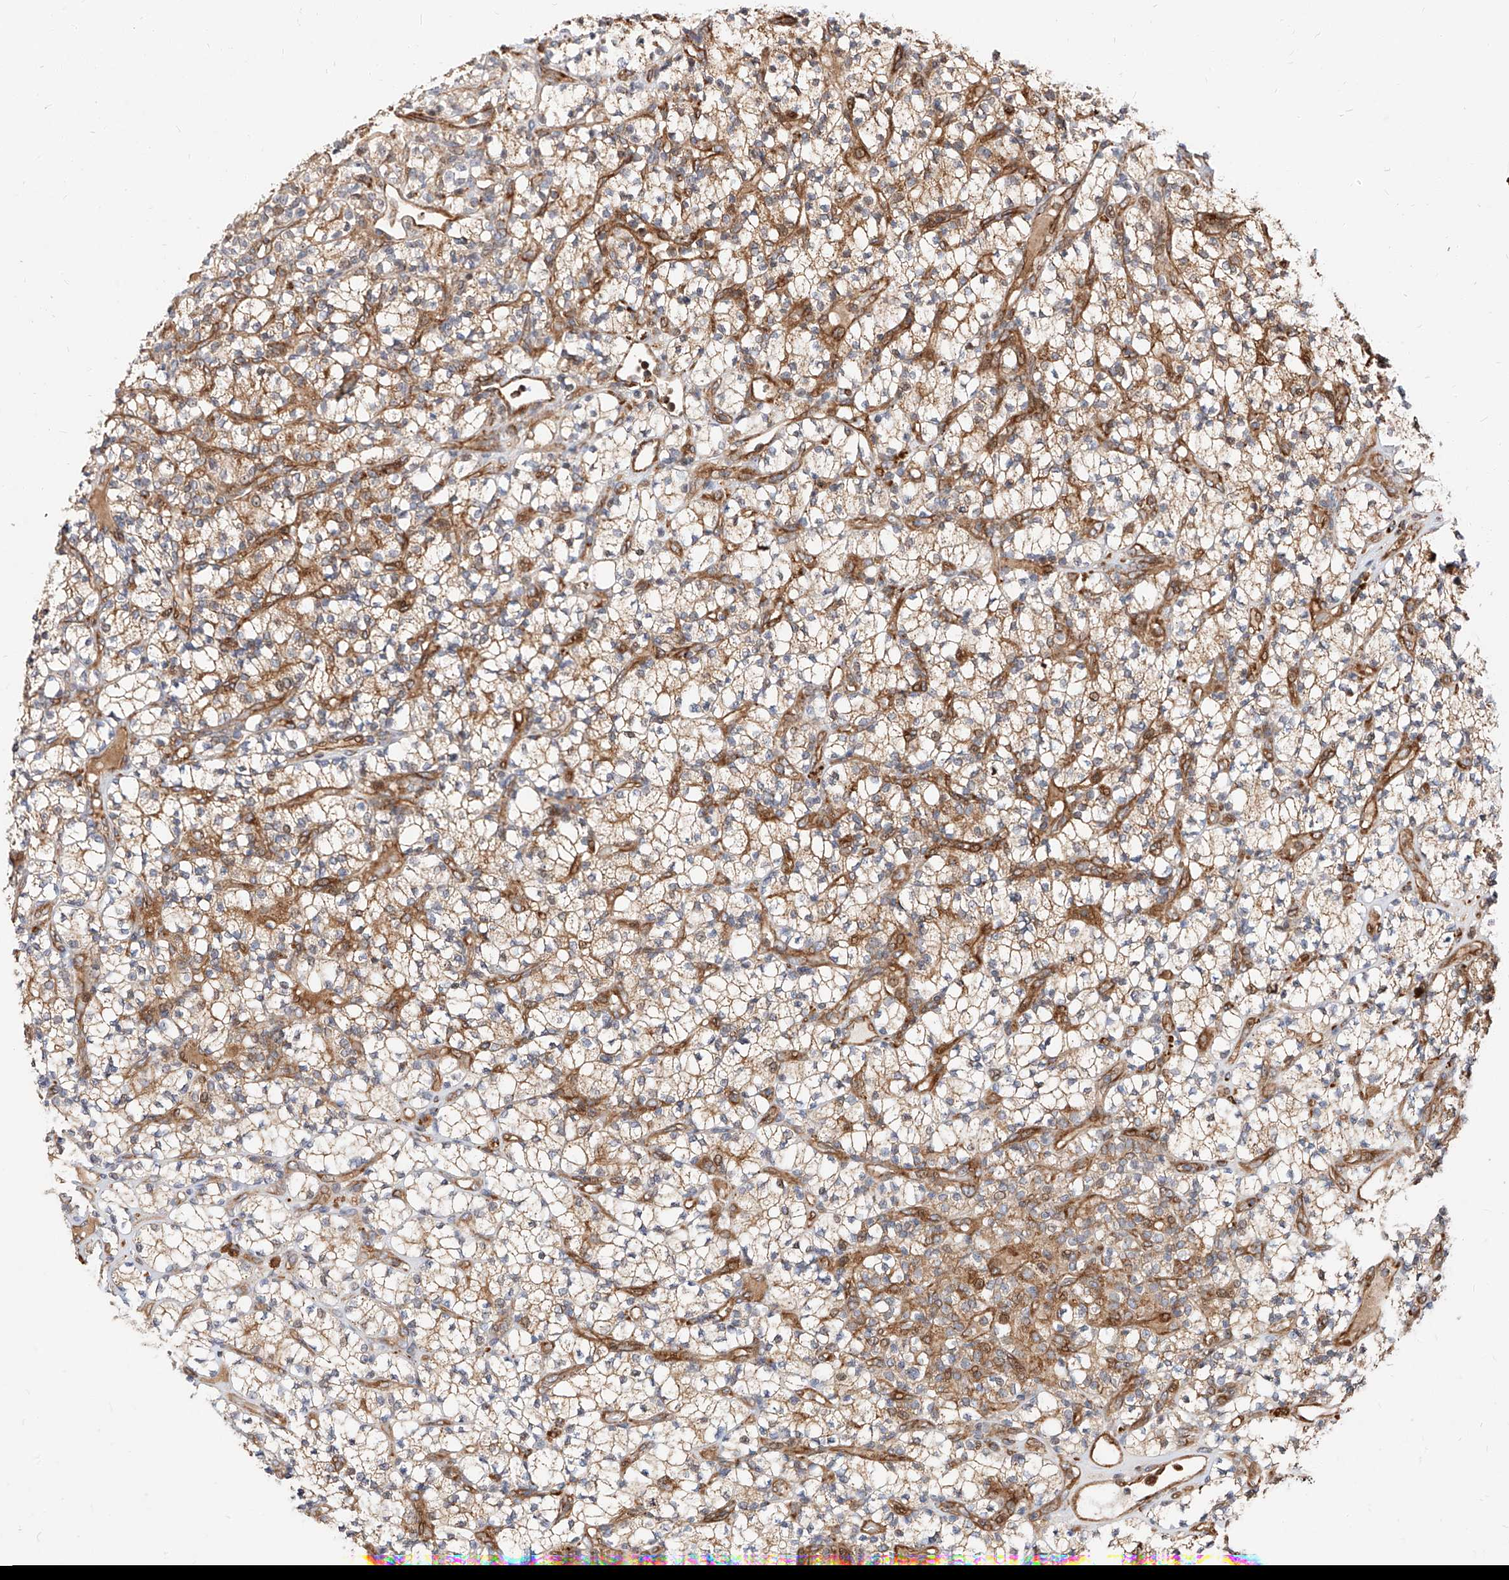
{"staining": {"intensity": "moderate", "quantity": ">75%", "location": "cytoplasmic/membranous"}, "tissue": "renal cancer", "cell_type": "Tumor cells", "image_type": "cancer", "snomed": [{"axis": "morphology", "description": "Adenocarcinoma, NOS"}, {"axis": "topography", "description": "Kidney"}], "caption": "Tumor cells display moderate cytoplasmic/membranous staining in about >75% of cells in renal adenocarcinoma. The staining is performed using DAB brown chromogen to label protein expression. The nuclei are counter-stained blue using hematoxylin.", "gene": "DIRAS3", "patient": {"sex": "male", "age": 77}}